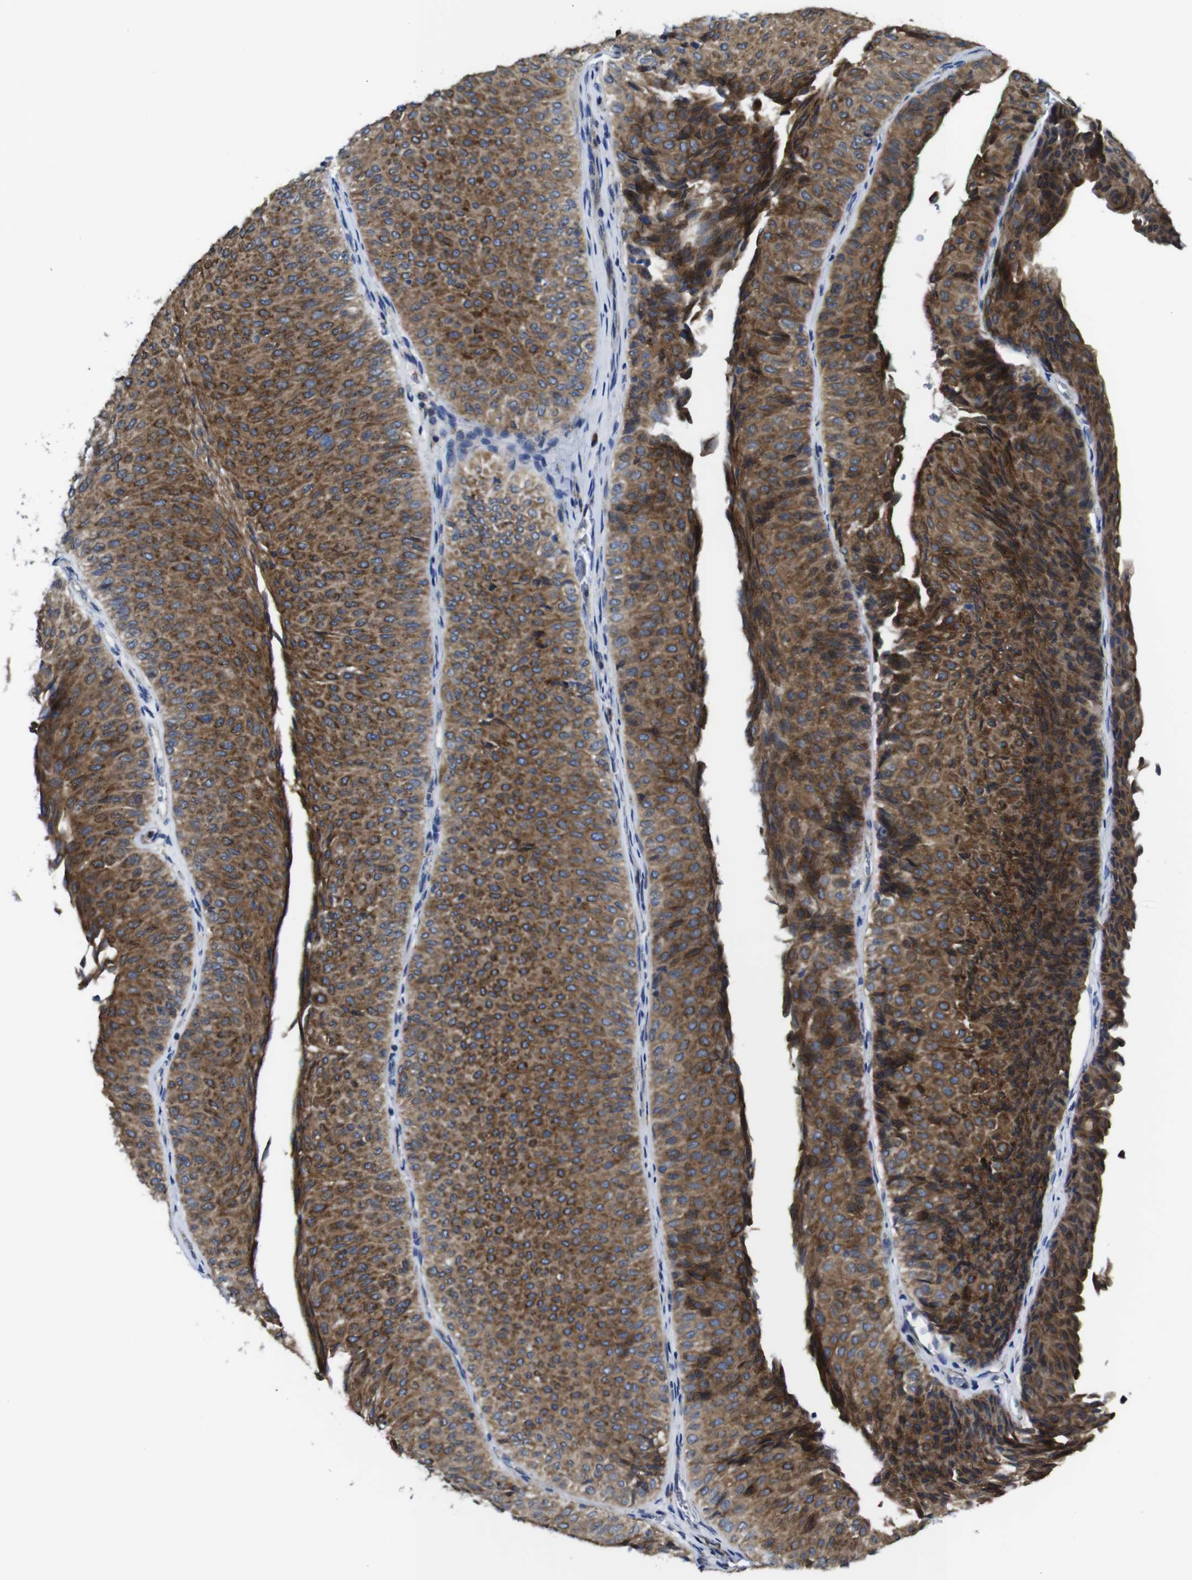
{"staining": {"intensity": "strong", "quantity": ">75%", "location": "cytoplasmic/membranous"}, "tissue": "urothelial cancer", "cell_type": "Tumor cells", "image_type": "cancer", "snomed": [{"axis": "morphology", "description": "Urothelial carcinoma, Low grade"}, {"axis": "topography", "description": "Urinary bladder"}], "caption": "Protein staining by immunohistochemistry (IHC) shows strong cytoplasmic/membranous positivity in about >75% of tumor cells in low-grade urothelial carcinoma.", "gene": "DDRGK1", "patient": {"sex": "male", "age": 78}}